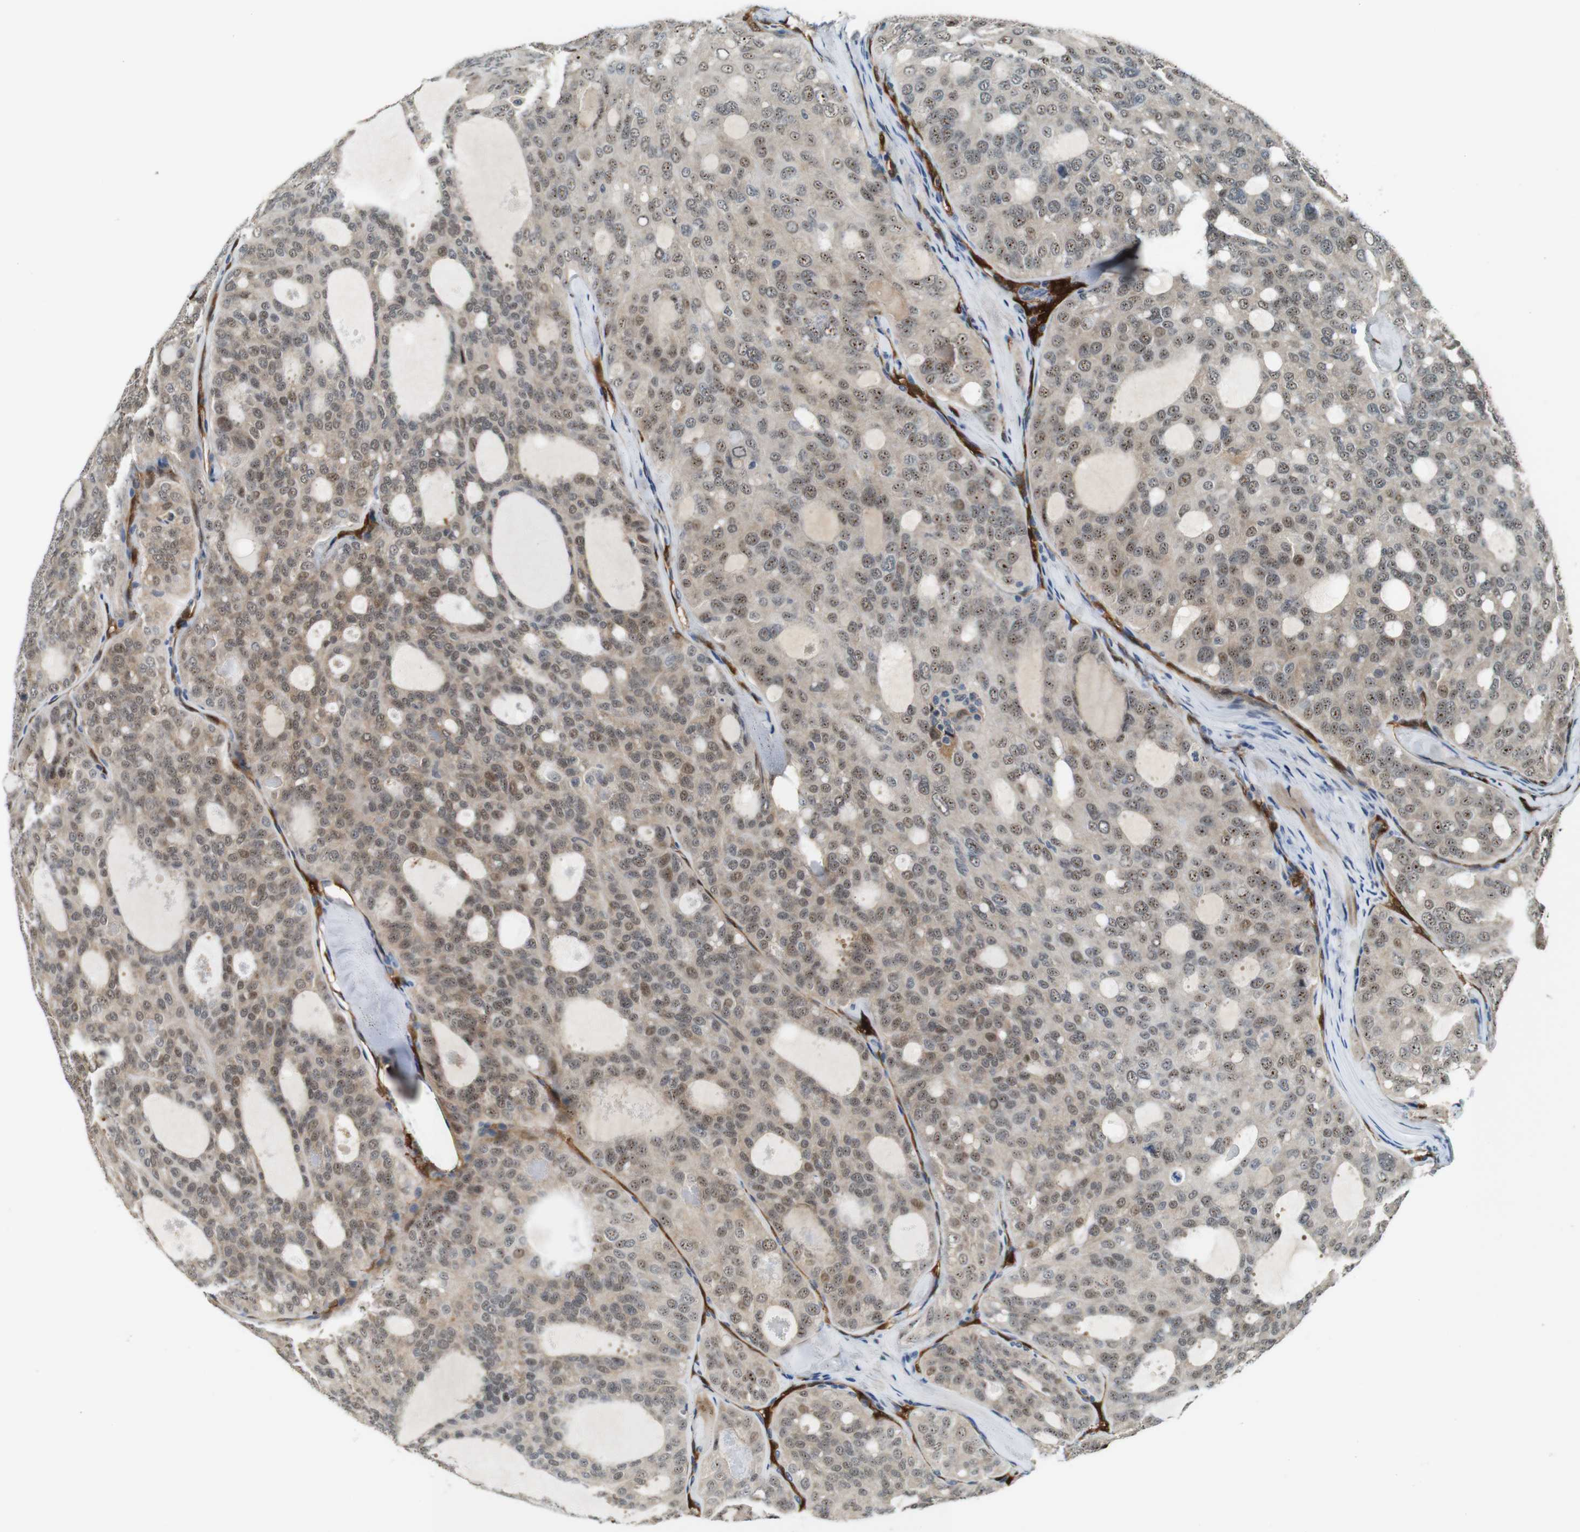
{"staining": {"intensity": "weak", "quantity": ">75%", "location": "cytoplasmic/membranous,nuclear"}, "tissue": "thyroid cancer", "cell_type": "Tumor cells", "image_type": "cancer", "snomed": [{"axis": "morphology", "description": "Follicular adenoma carcinoma, NOS"}, {"axis": "topography", "description": "Thyroid gland"}], "caption": "The histopathology image reveals staining of thyroid follicular adenoma carcinoma, revealing weak cytoplasmic/membranous and nuclear protein staining (brown color) within tumor cells. (DAB IHC, brown staining for protein, blue staining for nuclei).", "gene": "LXN", "patient": {"sex": "male", "age": 75}}